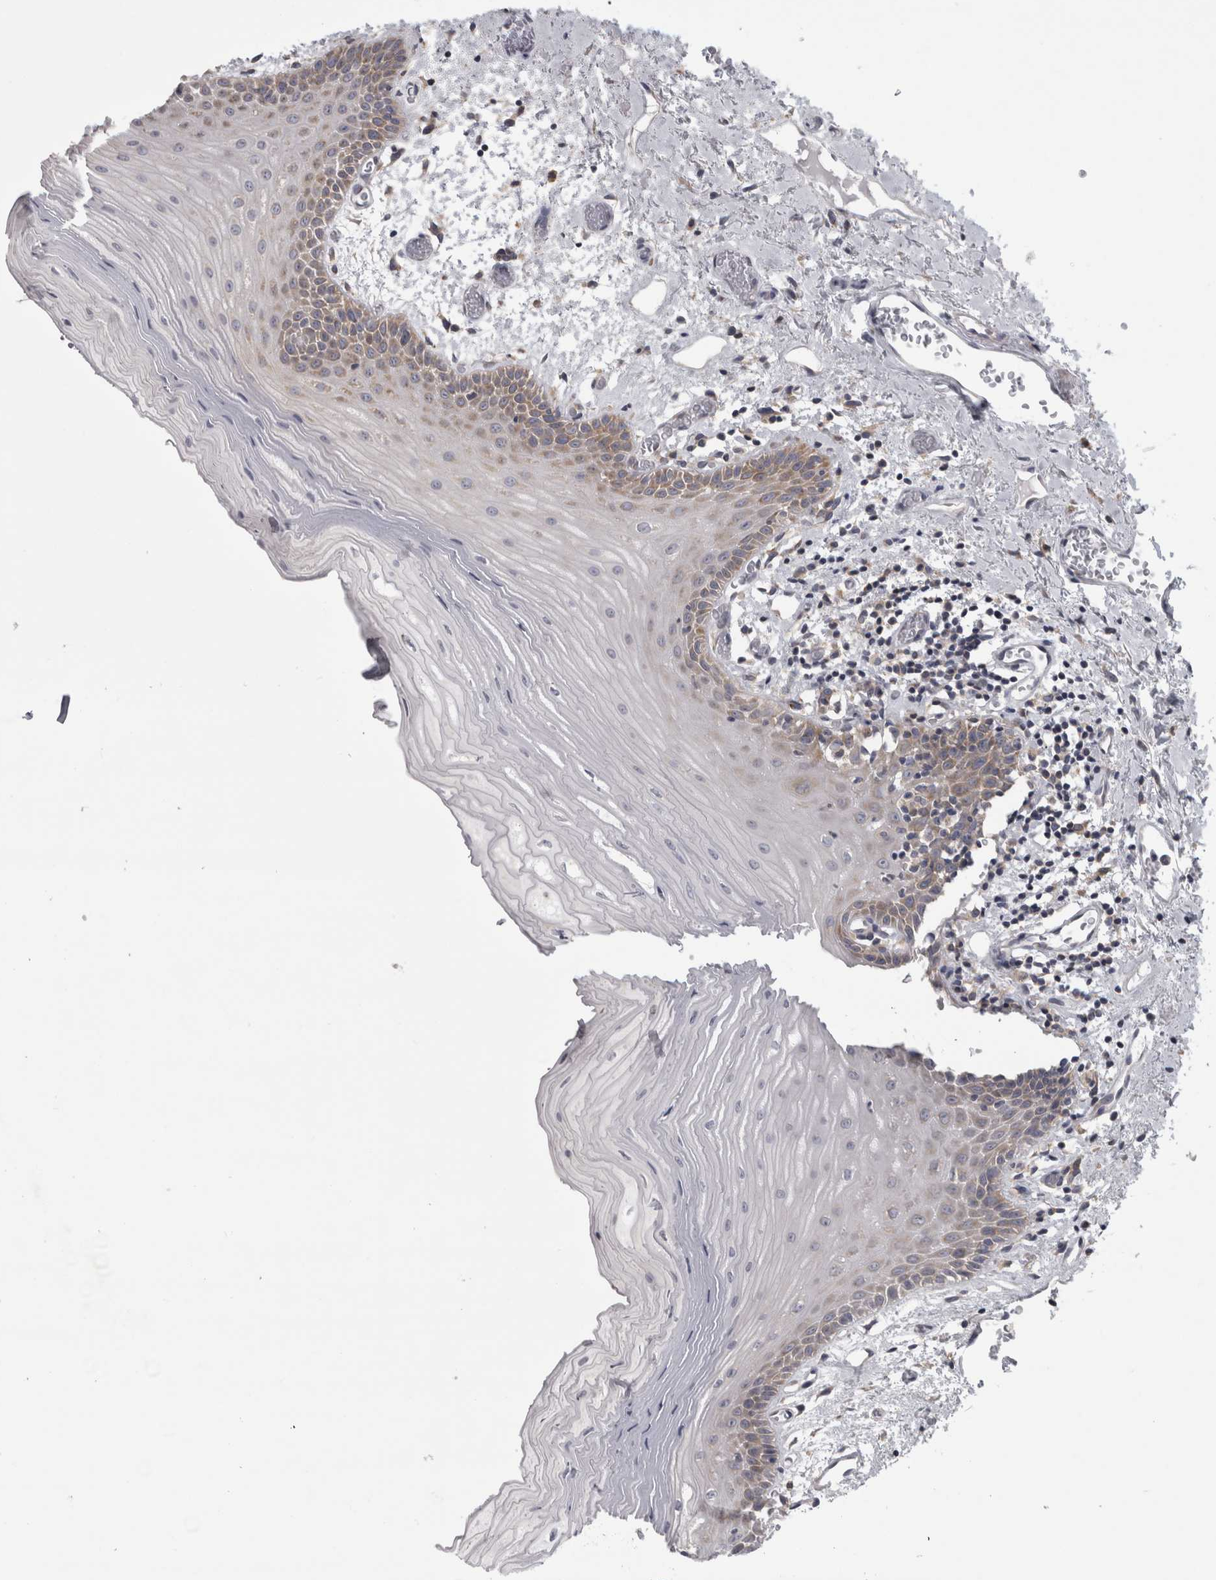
{"staining": {"intensity": "moderate", "quantity": "25%-75%", "location": "cytoplasmic/membranous"}, "tissue": "oral mucosa", "cell_type": "Squamous epithelial cells", "image_type": "normal", "snomed": [{"axis": "morphology", "description": "Normal tissue, NOS"}, {"axis": "topography", "description": "Oral tissue"}], "caption": "Moderate cytoplasmic/membranous positivity for a protein is appreciated in about 25%-75% of squamous epithelial cells of benign oral mucosa using IHC.", "gene": "PRRC2C", "patient": {"sex": "male", "age": 52}}